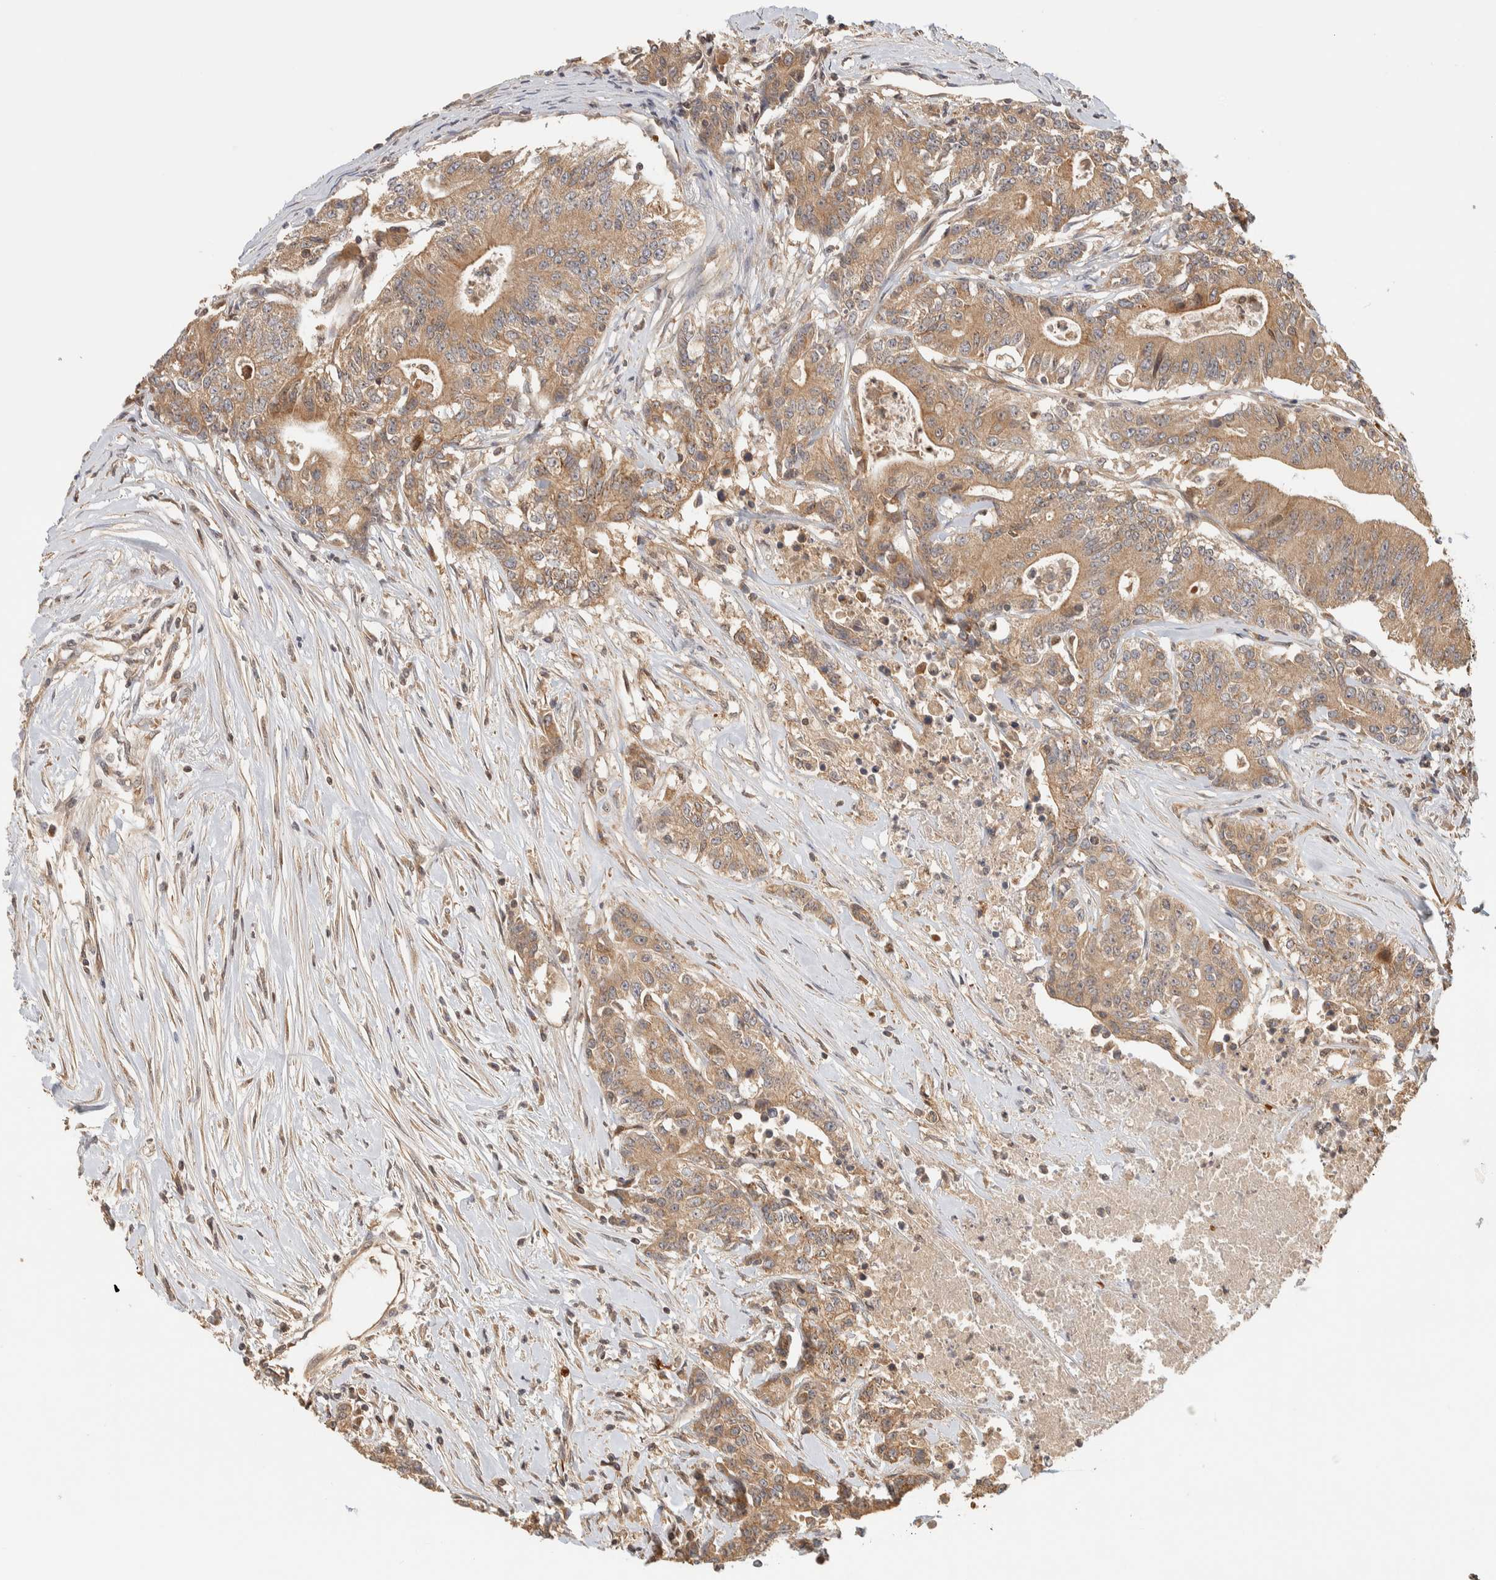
{"staining": {"intensity": "moderate", "quantity": ">75%", "location": "cytoplasmic/membranous"}, "tissue": "colorectal cancer", "cell_type": "Tumor cells", "image_type": "cancer", "snomed": [{"axis": "morphology", "description": "Adenocarcinoma, NOS"}, {"axis": "topography", "description": "Colon"}], "caption": "This micrograph displays colorectal adenocarcinoma stained with IHC to label a protein in brown. The cytoplasmic/membranous of tumor cells show moderate positivity for the protein. Nuclei are counter-stained blue.", "gene": "TTI2", "patient": {"sex": "female", "age": 77}}